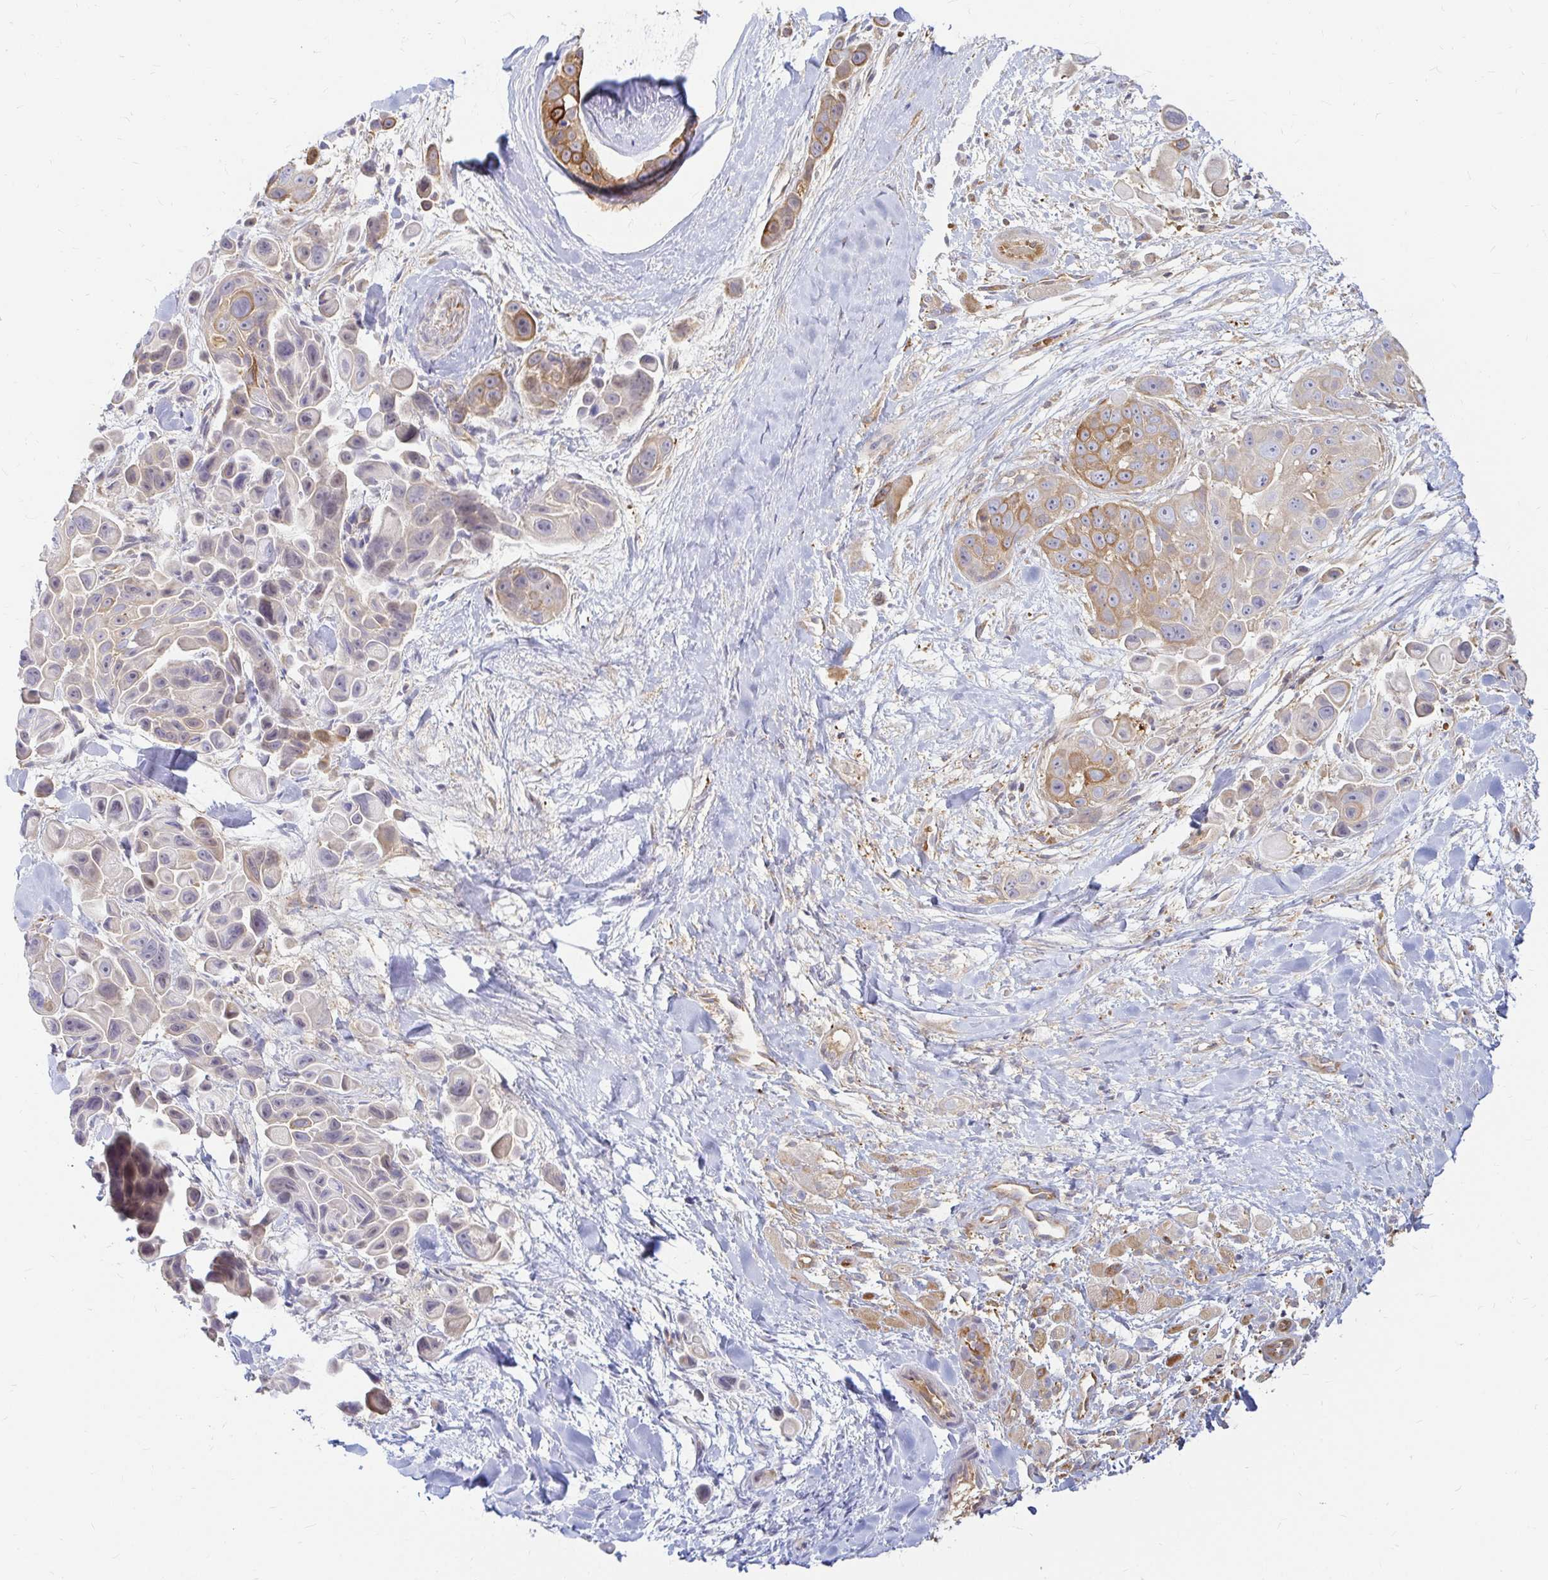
{"staining": {"intensity": "moderate", "quantity": "<25%", "location": "cytoplasmic/membranous"}, "tissue": "skin cancer", "cell_type": "Tumor cells", "image_type": "cancer", "snomed": [{"axis": "morphology", "description": "Squamous cell carcinoma, NOS"}, {"axis": "topography", "description": "Skin"}], "caption": "Immunohistochemistry (IHC) micrograph of human squamous cell carcinoma (skin) stained for a protein (brown), which exhibits low levels of moderate cytoplasmic/membranous staining in approximately <25% of tumor cells.", "gene": "CAST", "patient": {"sex": "male", "age": 67}}